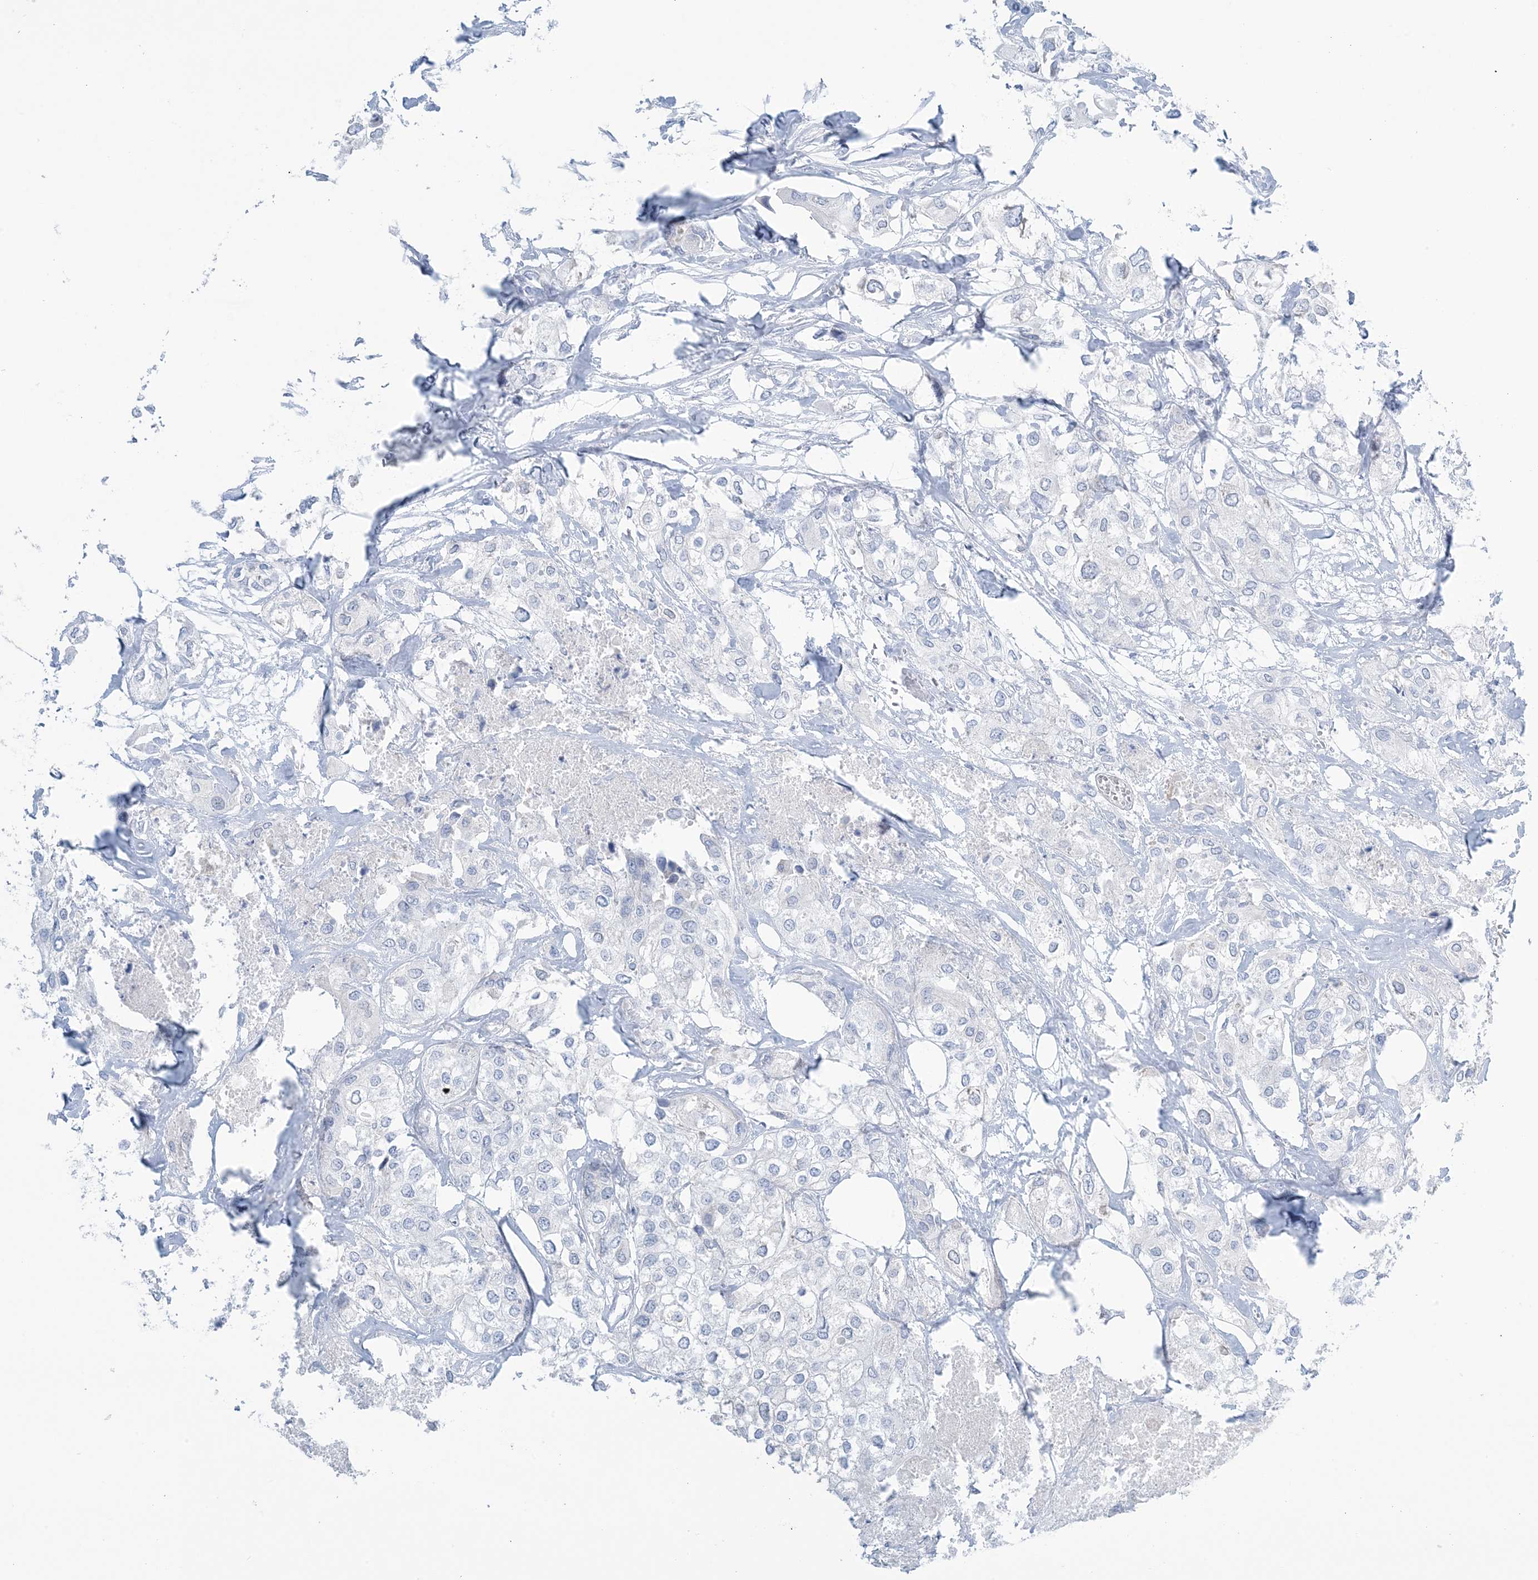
{"staining": {"intensity": "negative", "quantity": "none", "location": "none"}, "tissue": "urothelial cancer", "cell_type": "Tumor cells", "image_type": "cancer", "snomed": [{"axis": "morphology", "description": "Urothelial carcinoma, High grade"}, {"axis": "topography", "description": "Urinary bladder"}], "caption": "Micrograph shows no significant protein staining in tumor cells of urothelial cancer.", "gene": "AGXT", "patient": {"sex": "male", "age": 64}}